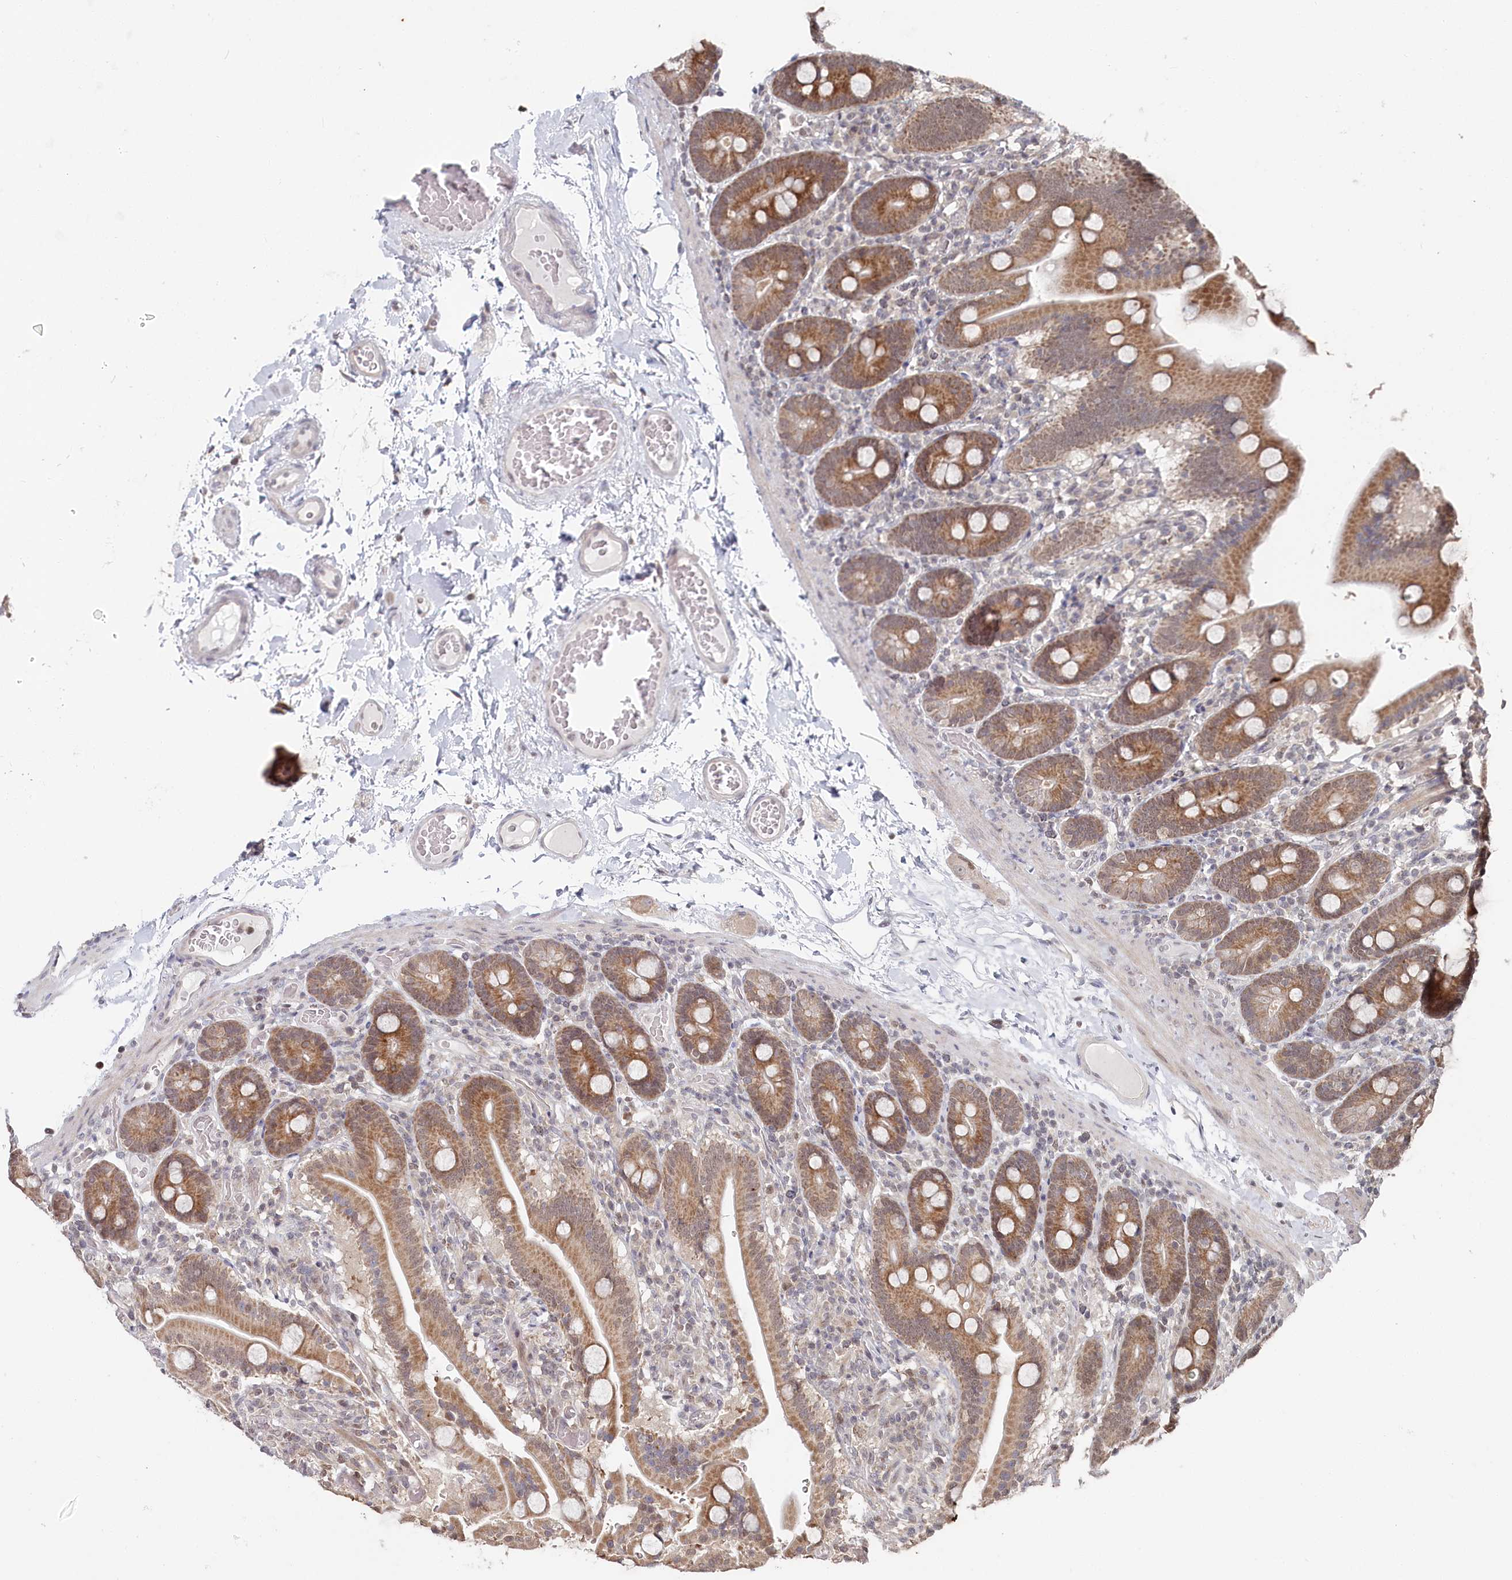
{"staining": {"intensity": "moderate", "quantity": ">75%", "location": "cytoplasmic/membranous"}, "tissue": "duodenum", "cell_type": "Glandular cells", "image_type": "normal", "snomed": [{"axis": "morphology", "description": "Normal tissue, NOS"}, {"axis": "topography", "description": "Duodenum"}], "caption": "Immunohistochemical staining of normal duodenum displays medium levels of moderate cytoplasmic/membranous positivity in about >75% of glandular cells. (DAB IHC, brown staining for protein, blue staining for nuclei).", "gene": "WAPL", "patient": {"sex": "male", "age": 55}}